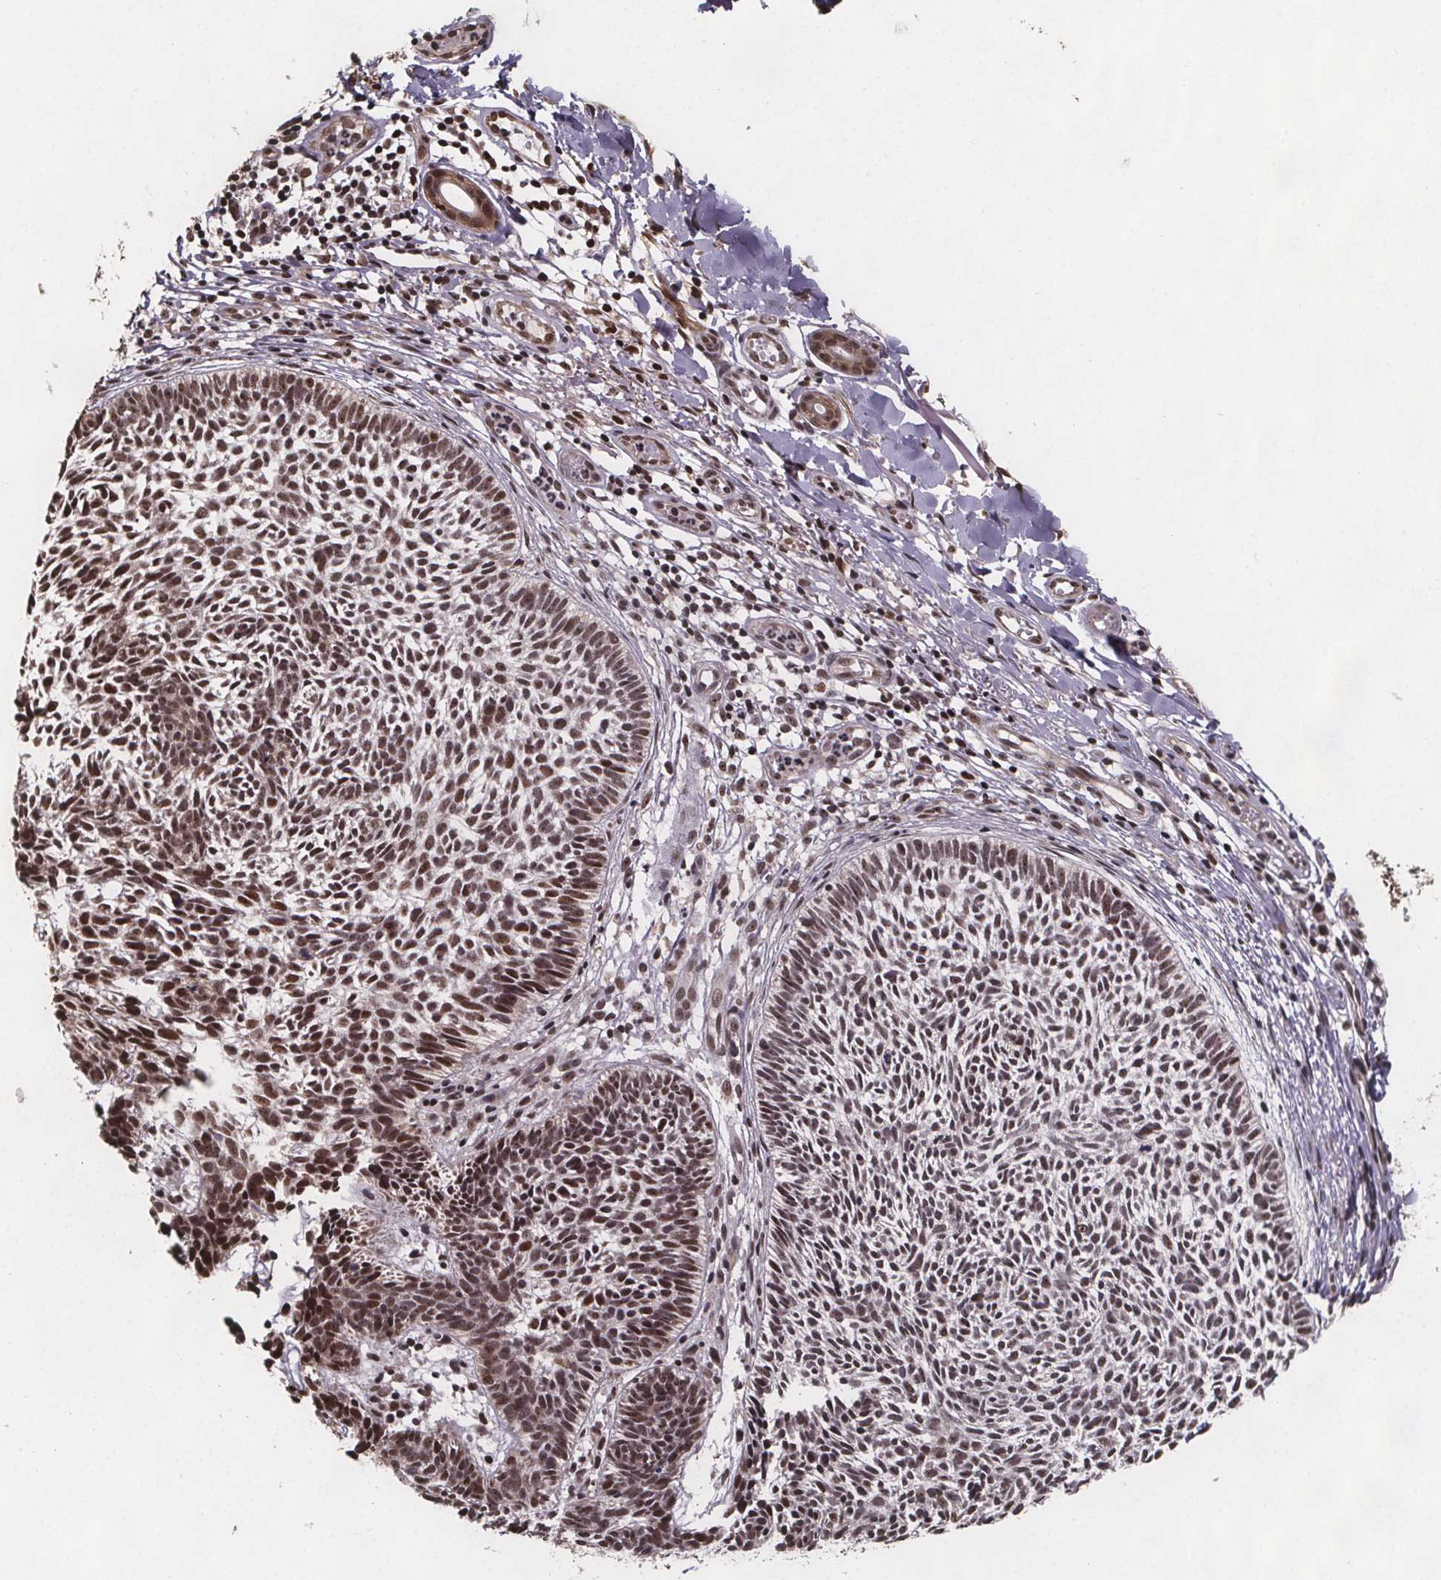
{"staining": {"intensity": "moderate", "quantity": ">75%", "location": "nuclear"}, "tissue": "skin cancer", "cell_type": "Tumor cells", "image_type": "cancer", "snomed": [{"axis": "morphology", "description": "Basal cell carcinoma"}, {"axis": "topography", "description": "Skin"}], "caption": "A medium amount of moderate nuclear staining is identified in approximately >75% of tumor cells in skin cancer (basal cell carcinoma) tissue. (IHC, brightfield microscopy, high magnification).", "gene": "U2SURP", "patient": {"sex": "male", "age": 78}}